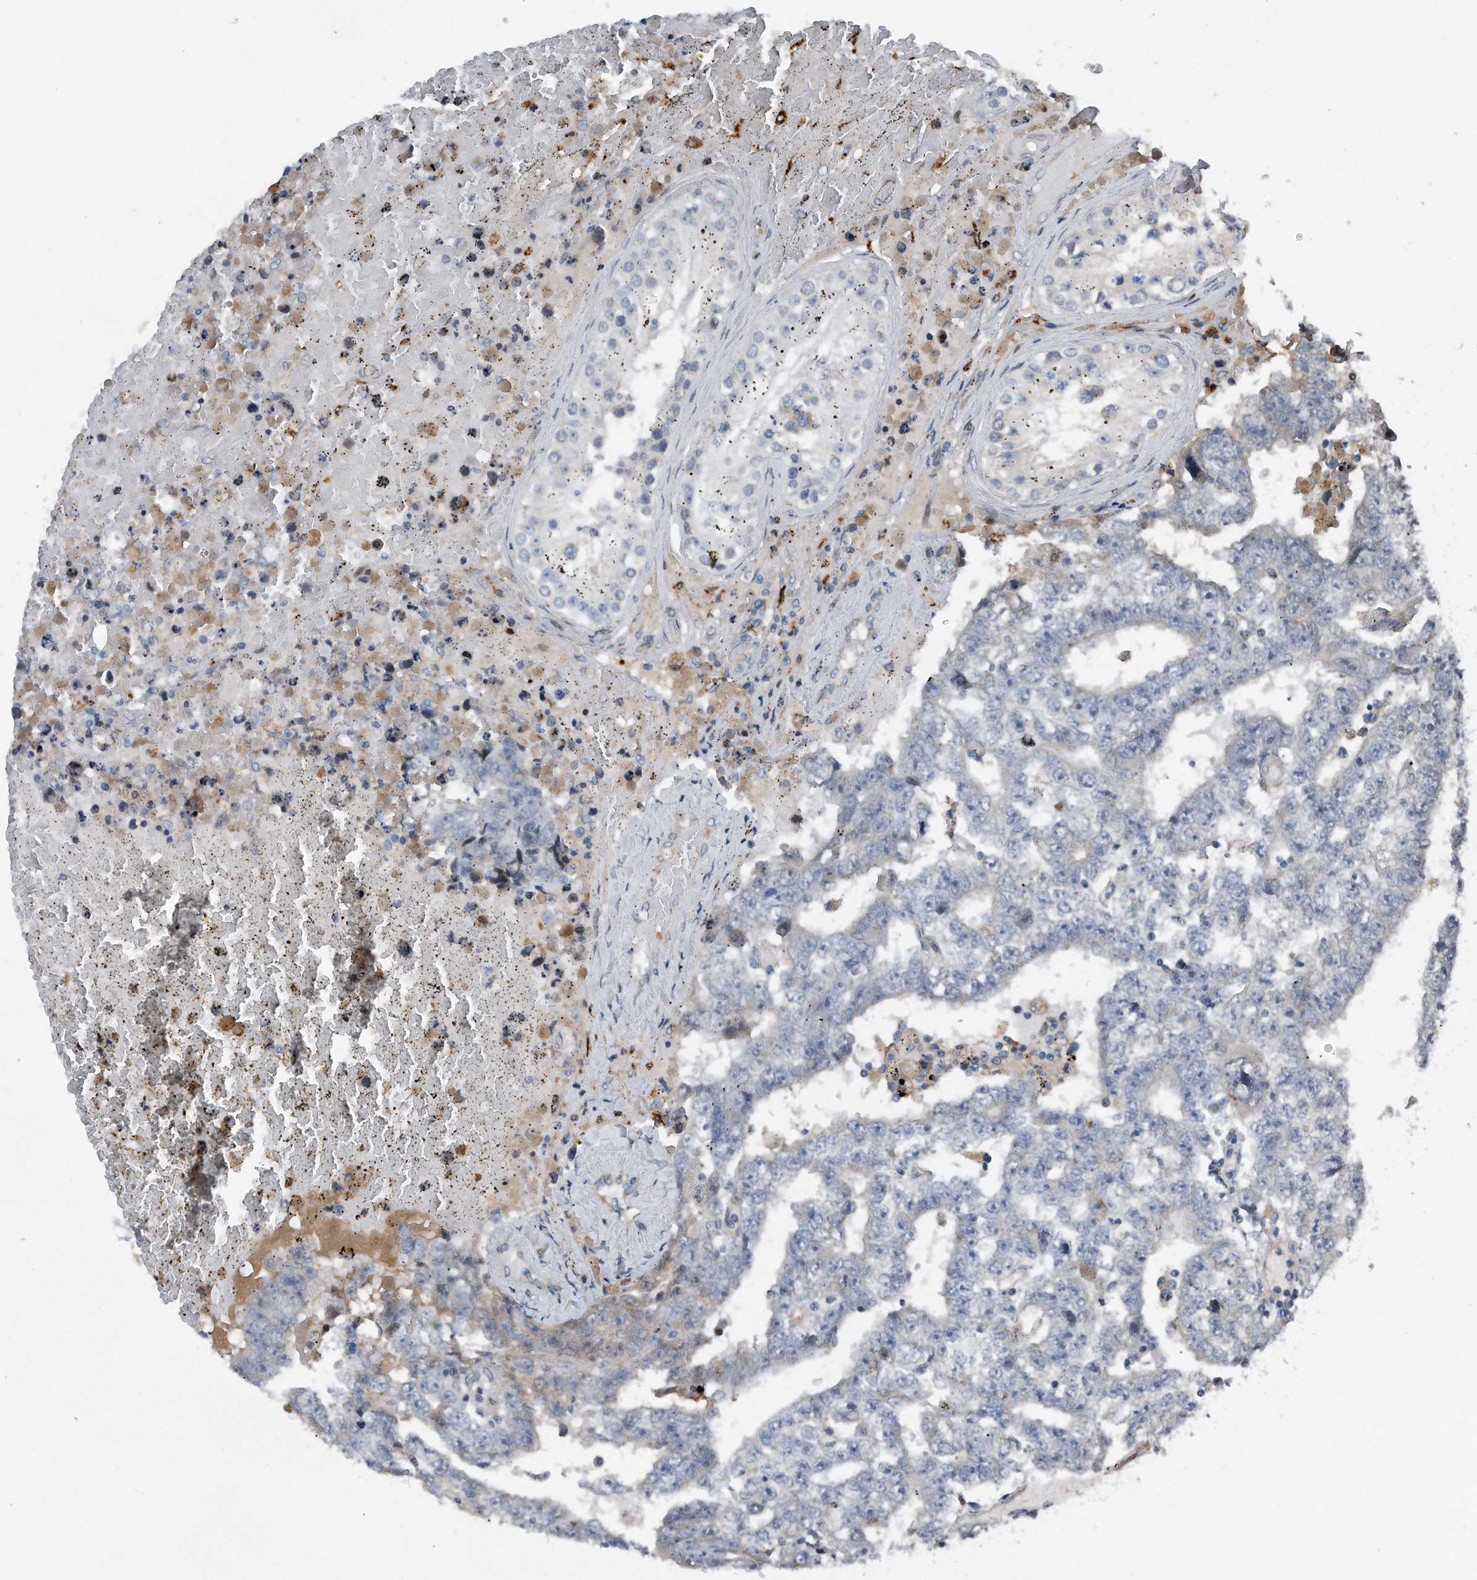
{"staining": {"intensity": "negative", "quantity": "none", "location": "none"}, "tissue": "testis cancer", "cell_type": "Tumor cells", "image_type": "cancer", "snomed": [{"axis": "morphology", "description": "Carcinoma, Embryonal, NOS"}, {"axis": "topography", "description": "Testis"}], "caption": "Immunohistochemical staining of testis cancer (embryonal carcinoma) exhibits no significant positivity in tumor cells.", "gene": "DST", "patient": {"sex": "male", "age": 25}}